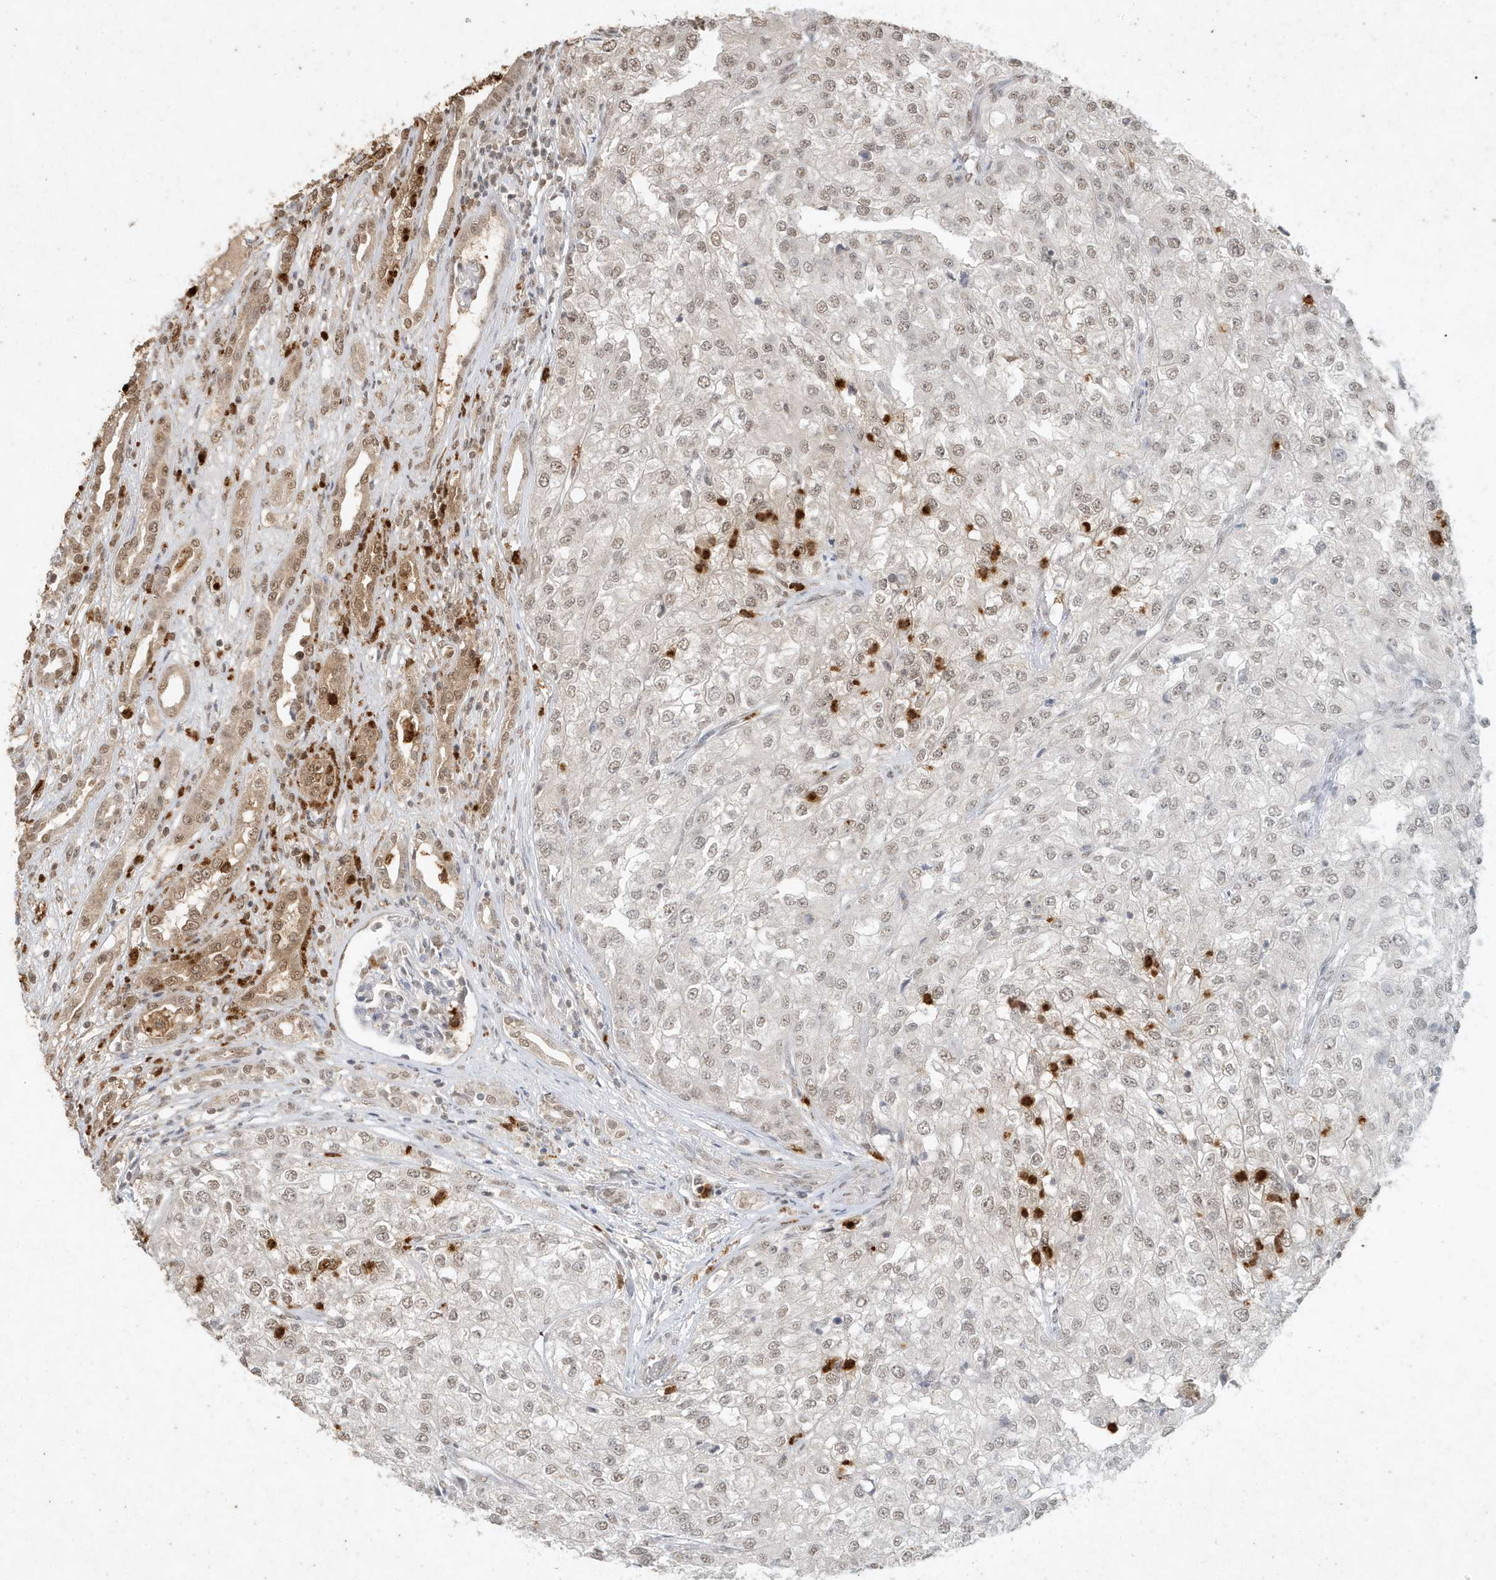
{"staining": {"intensity": "weak", "quantity": "25%-75%", "location": "nuclear"}, "tissue": "renal cancer", "cell_type": "Tumor cells", "image_type": "cancer", "snomed": [{"axis": "morphology", "description": "Adenocarcinoma, NOS"}, {"axis": "topography", "description": "Kidney"}], "caption": "A photomicrograph showing weak nuclear staining in about 25%-75% of tumor cells in renal adenocarcinoma, as visualized by brown immunohistochemical staining.", "gene": "DEFA1", "patient": {"sex": "female", "age": 54}}